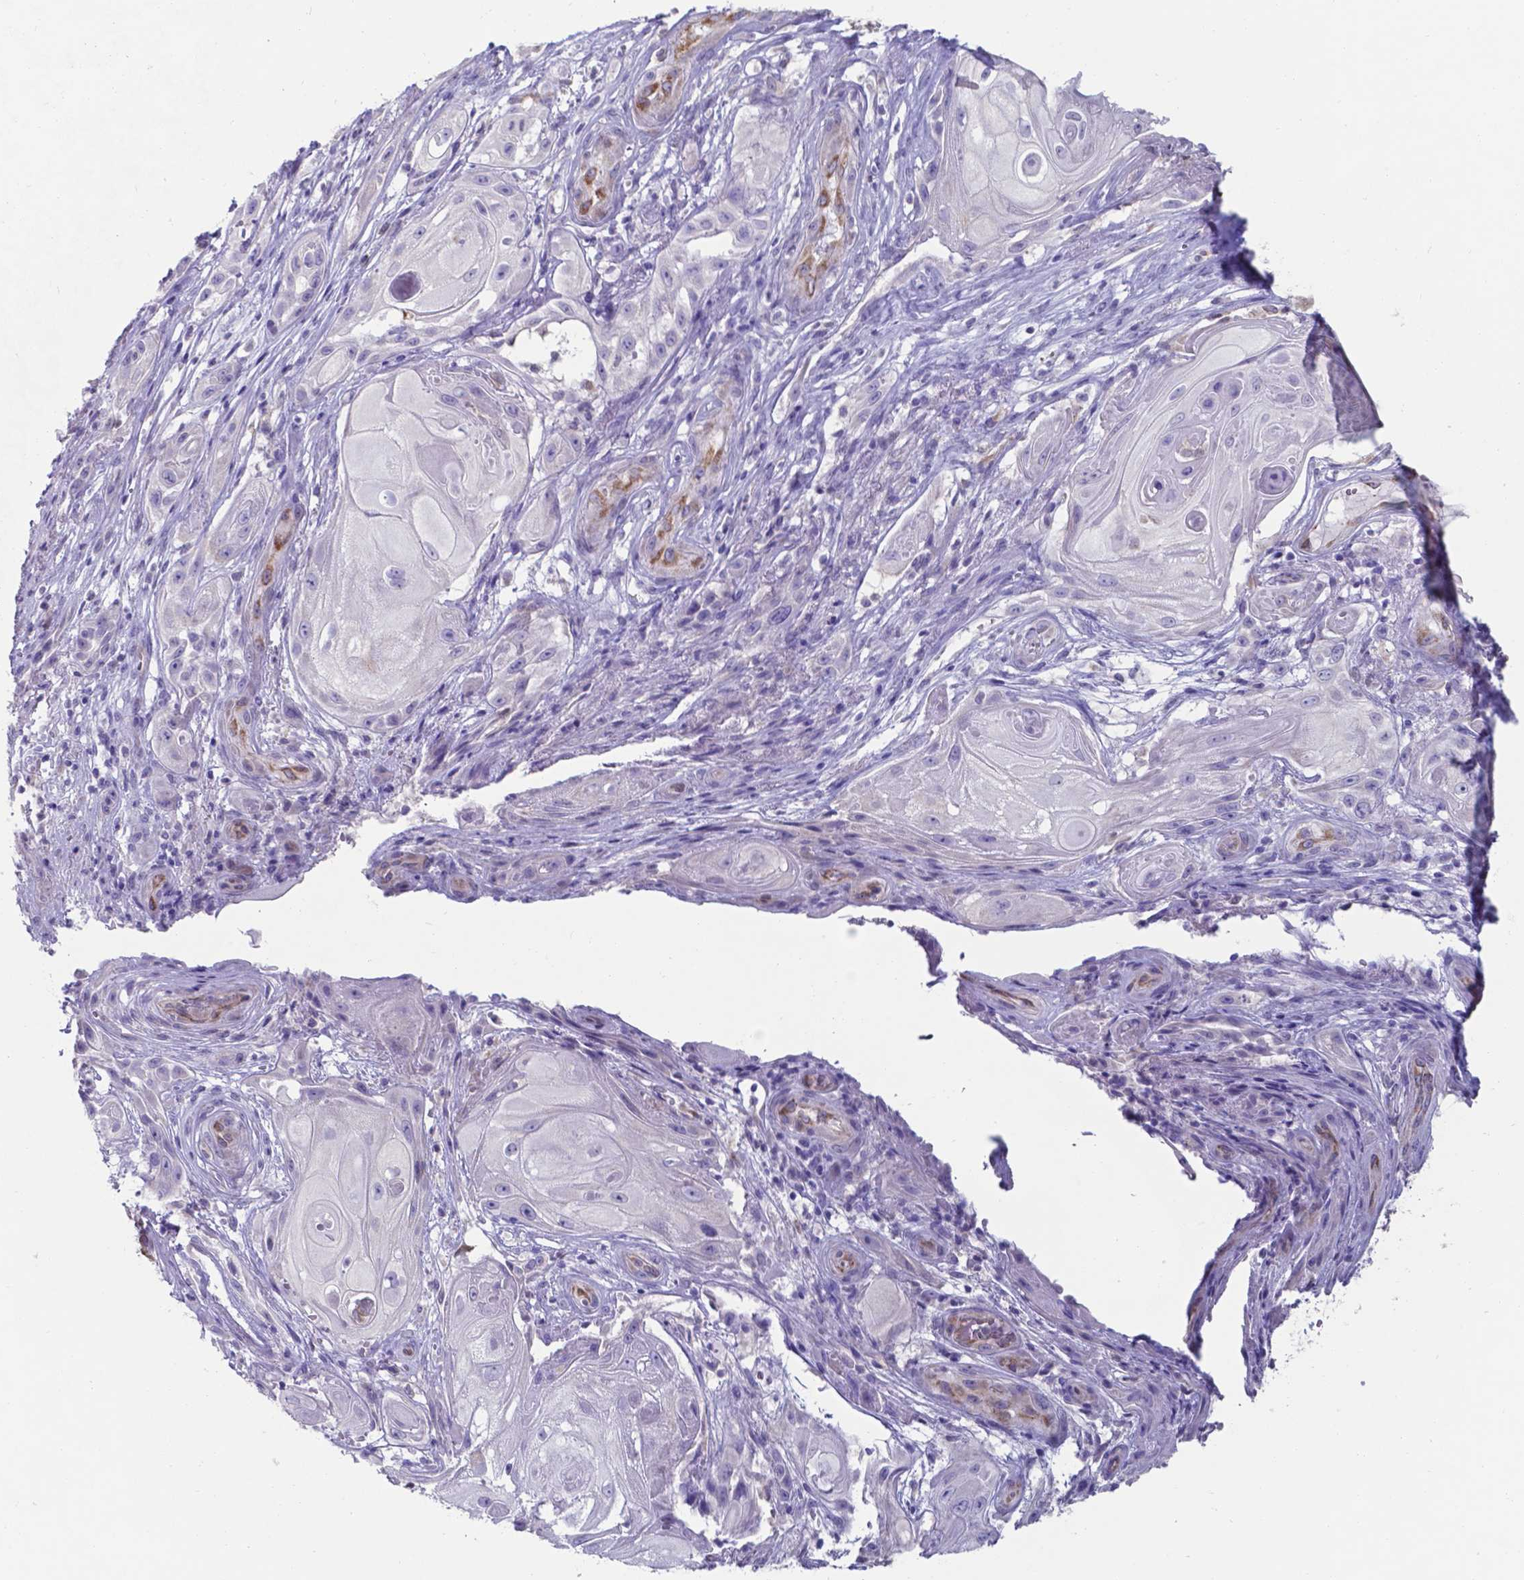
{"staining": {"intensity": "negative", "quantity": "none", "location": "none"}, "tissue": "skin cancer", "cell_type": "Tumor cells", "image_type": "cancer", "snomed": [{"axis": "morphology", "description": "Squamous cell carcinoma, NOS"}, {"axis": "topography", "description": "Skin"}], "caption": "This is an immunohistochemistry photomicrograph of skin cancer (squamous cell carcinoma). There is no expression in tumor cells.", "gene": "UBE2J1", "patient": {"sex": "male", "age": 62}}